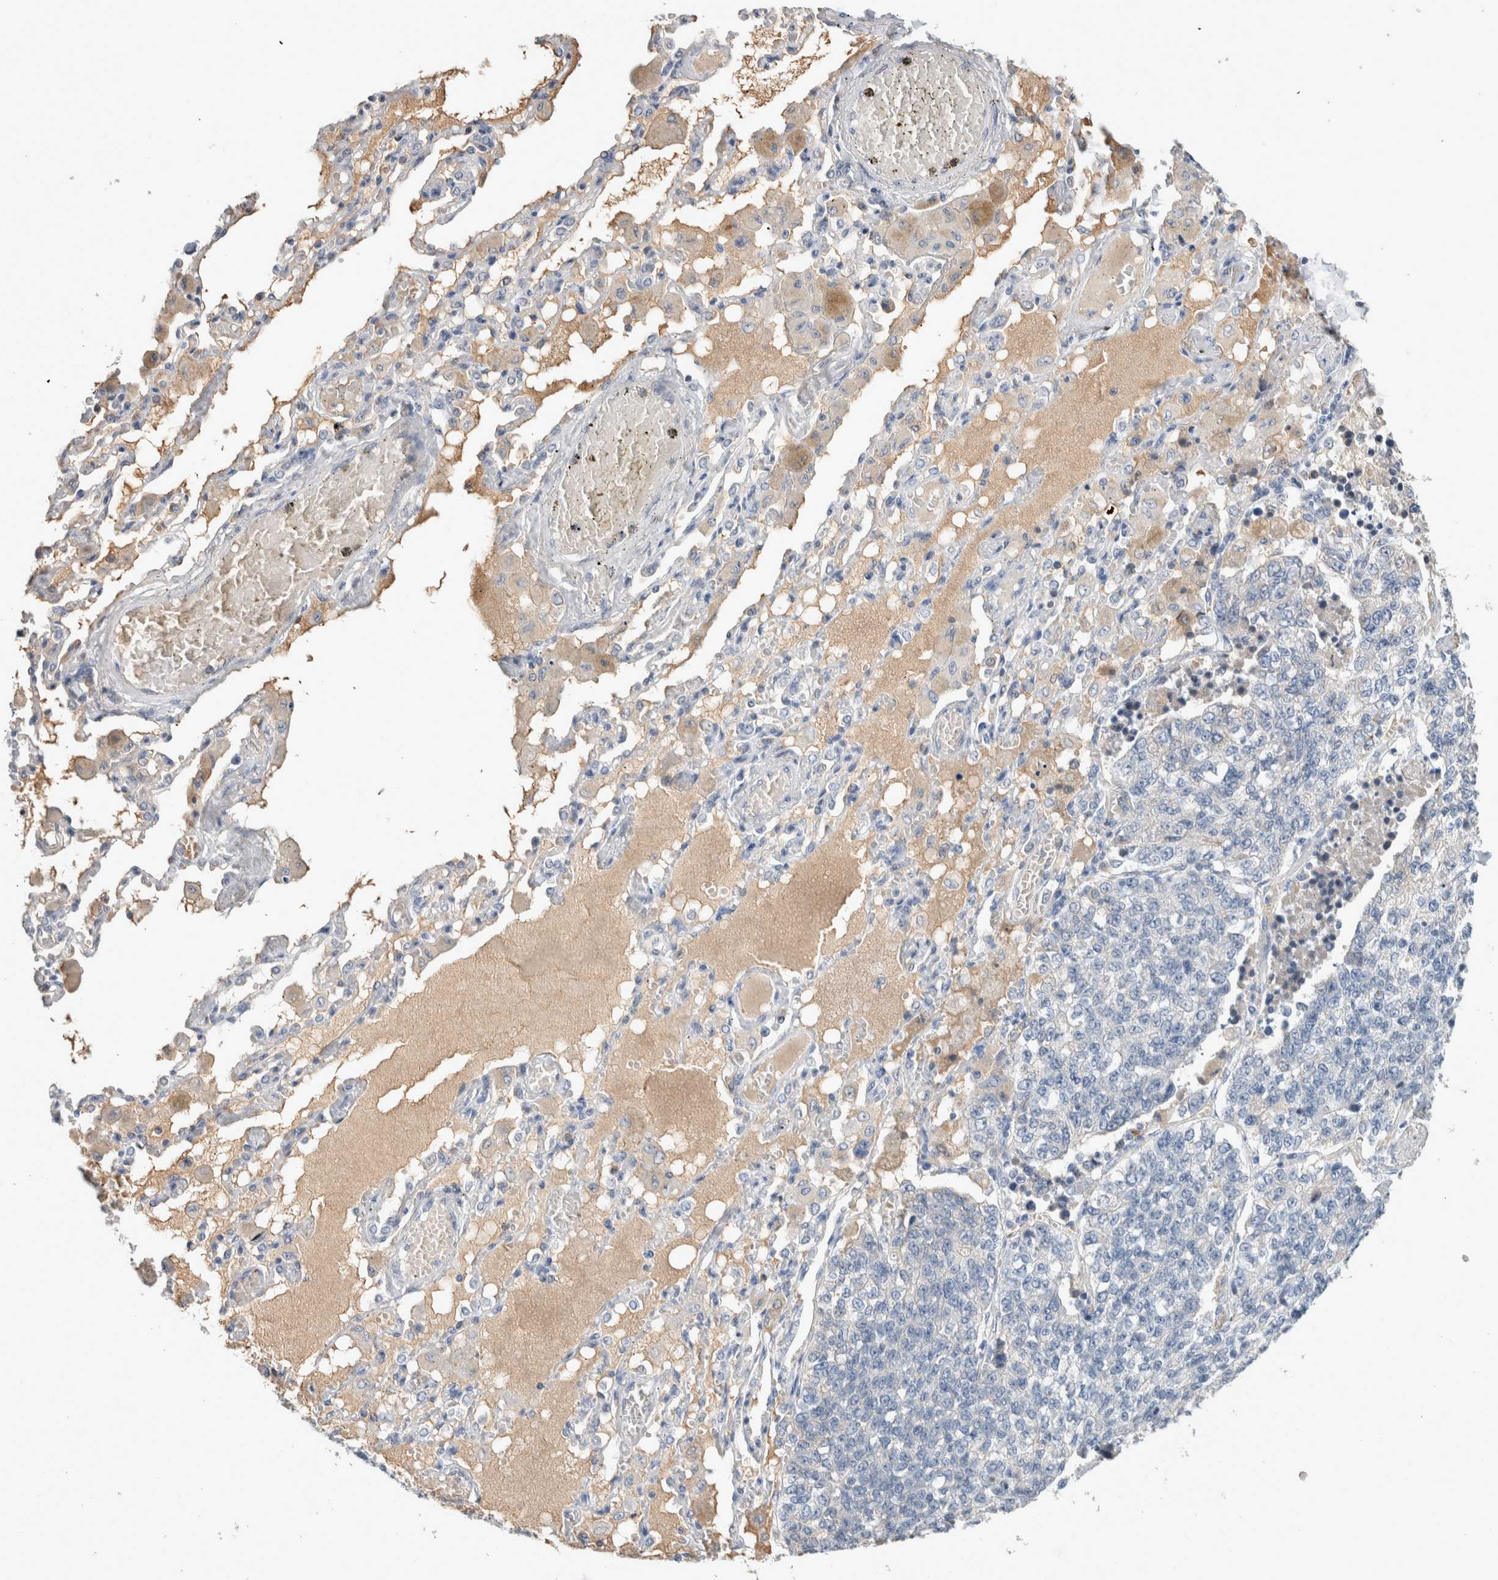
{"staining": {"intensity": "negative", "quantity": "none", "location": "none"}, "tissue": "lung cancer", "cell_type": "Tumor cells", "image_type": "cancer", "snomed": [{"axis": "morphology", "description": "Adenocarcinoma, NOS"}, {"axis": "topography", "description": "Lung"}], "caption": "This photomicrograph is of lung cancer (adenocarcinoma) stained with IHC to label a protein in brown with the nuclei are counter-stained blue. There is no staining in tumor cells.", "gene": "SCGB1A1", "patient": {"sex": "male", "age": 49}}